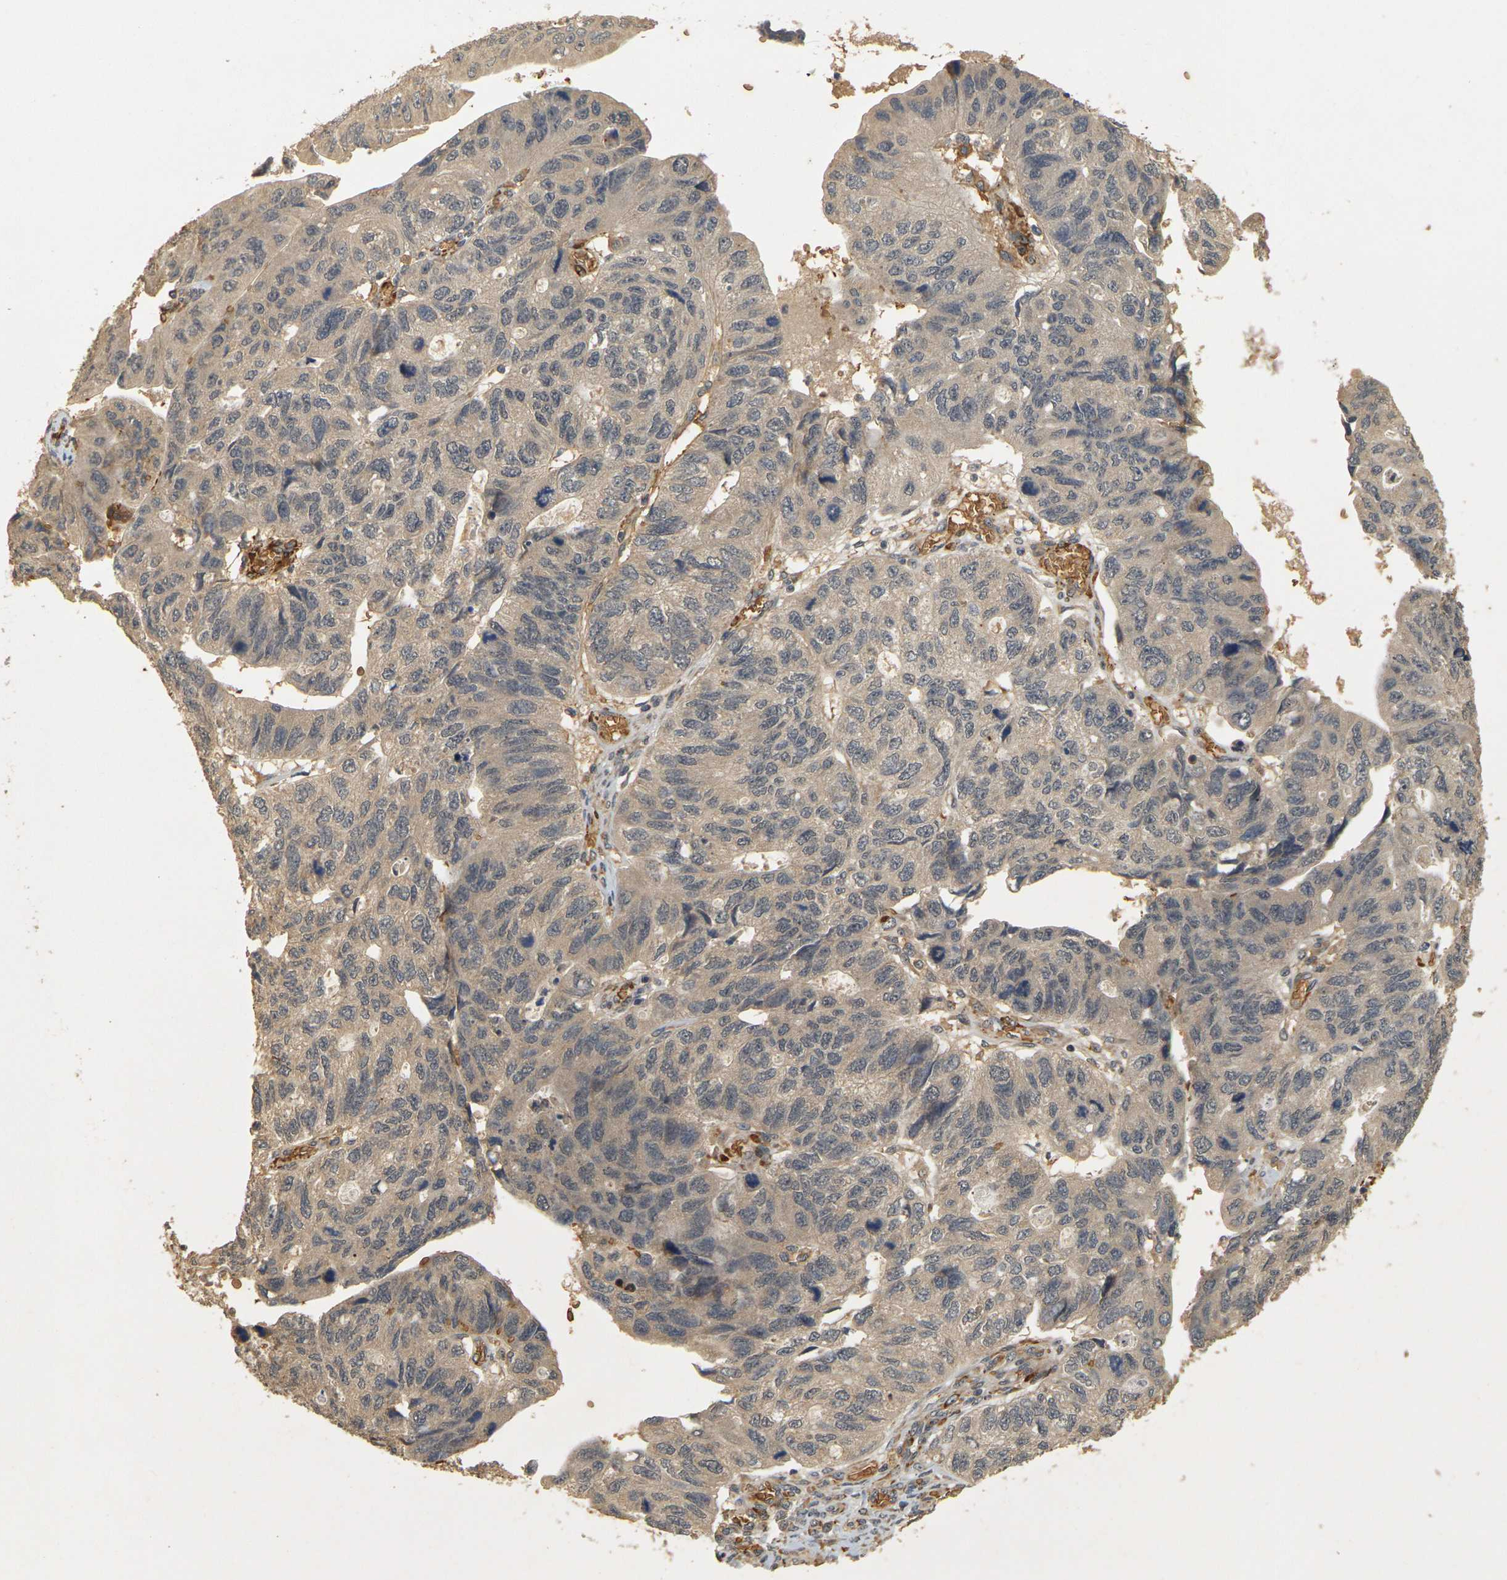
{"staining": {"intensity": "weak", "quantity": ">75%", "location": "cytoplasmic/membranous"}, "tissue": "stomach cancer", "cell_type": "Tumor cells", "image_type": "cancer", "snomed": [{"axis": "morphology", "description": "Adenocarcinoma, NOS"}, {"axis": "topography", "description": "Stomach"}], "caption": "There is low levels of weak cytoplasmic/membranous staining in tumor cells of stomach cancer (adenocarcinoma), as demonstrated by immunohistochemical staining (brown color).", "gene": "MEGF9", "patient": {"sex": "male", "age": 59}}